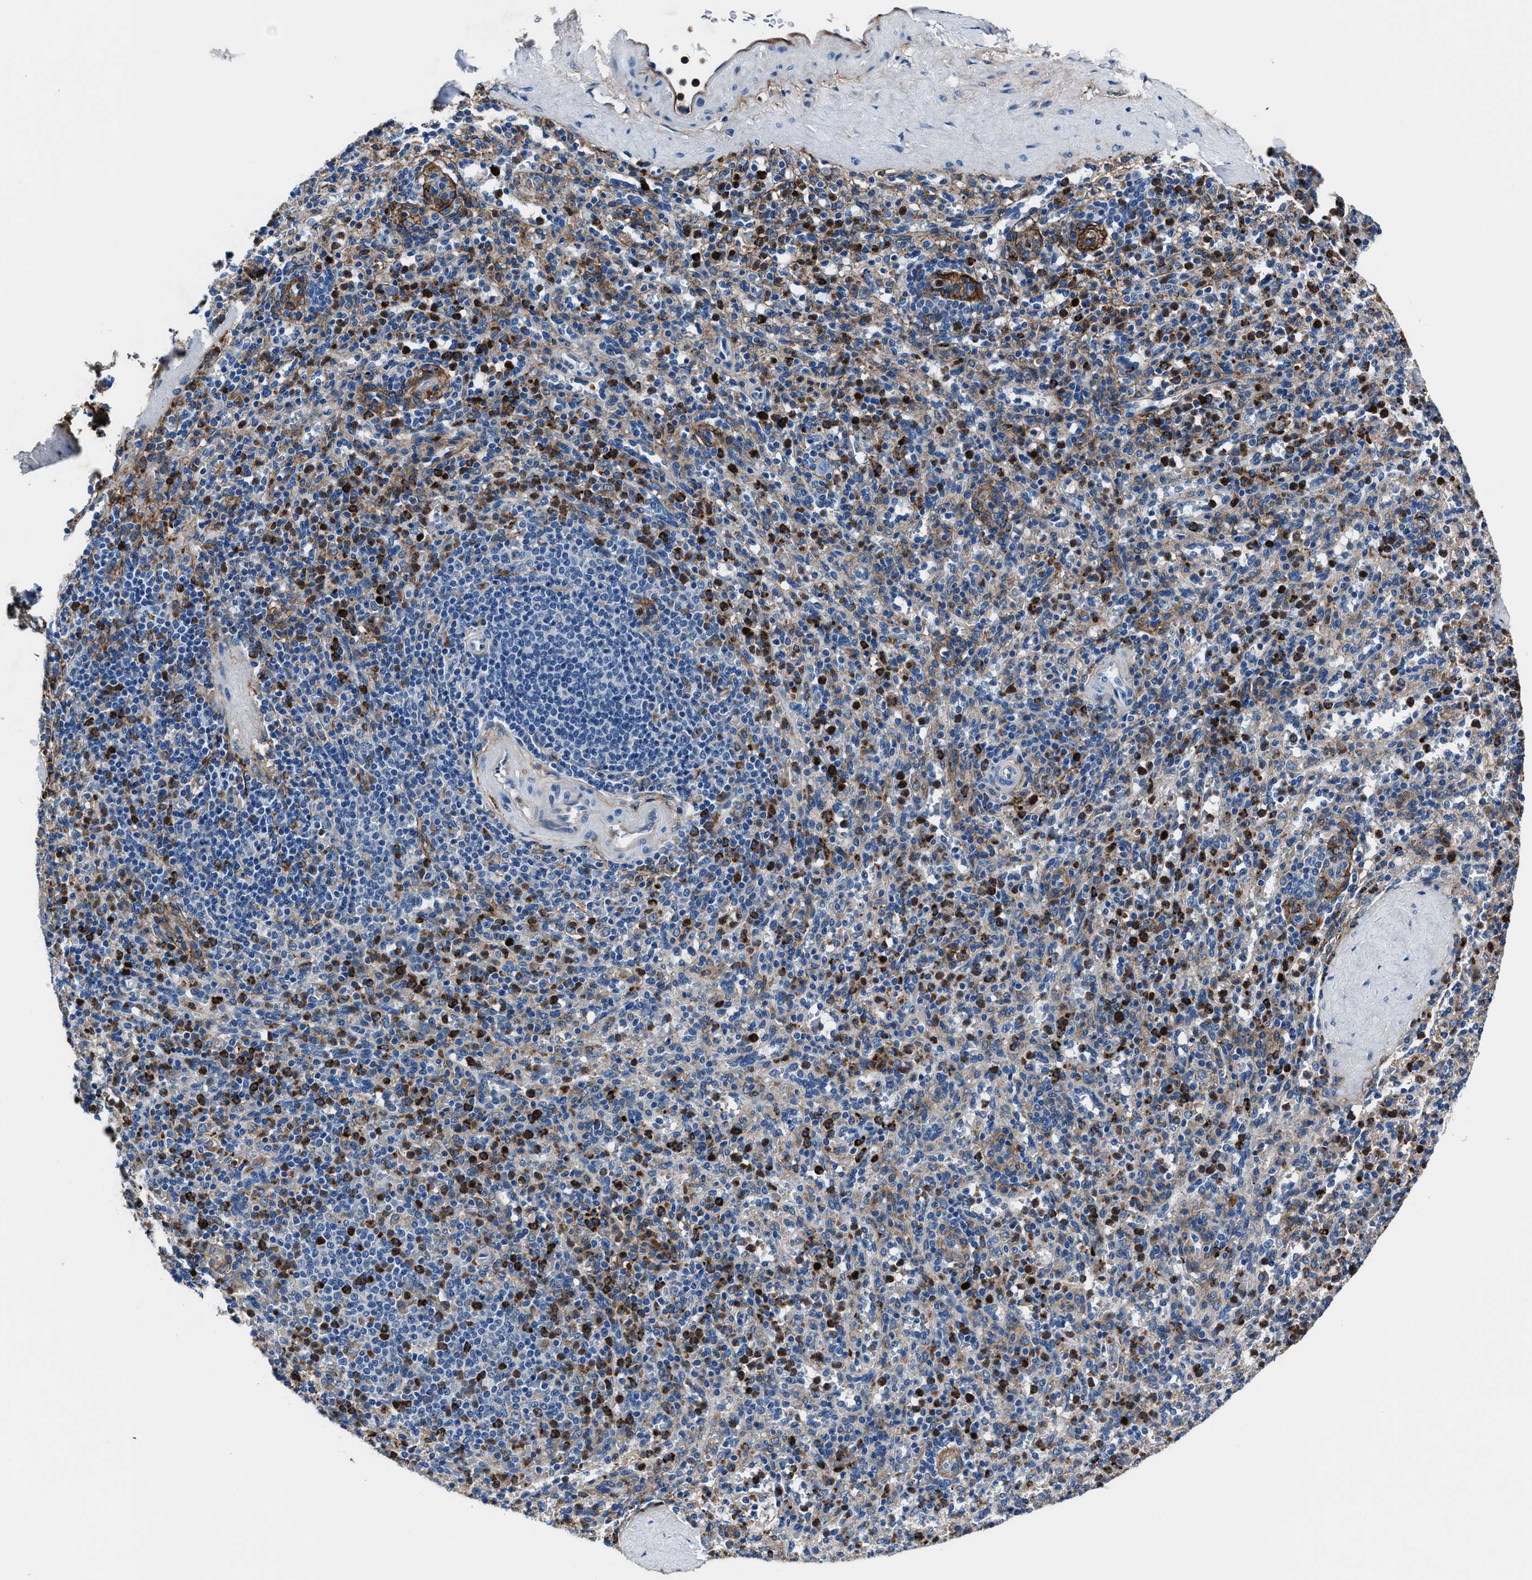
{"staining": {"intensity": "strong", "quantity": "25%-75%", "location": "cytoplasmic/membranous"}, "tissue": "spleen", "cell_type": "Cells in red pulp", "image_type": "normal", "snomed": [{"axis": "morphology", "description": "Normal tissue, NOS"}, {"axis": "topography", "description": "Spleen"}], "caption": "Protein staining of benign spleen demonstrates strong cytoplasmic/membranous positivity in about 25%-75% of cells in red pulp. (IHC, brightfield microscopy, high magnification).", "gene": "FGL2", "patient": {"sex": "male", "age": 36}}